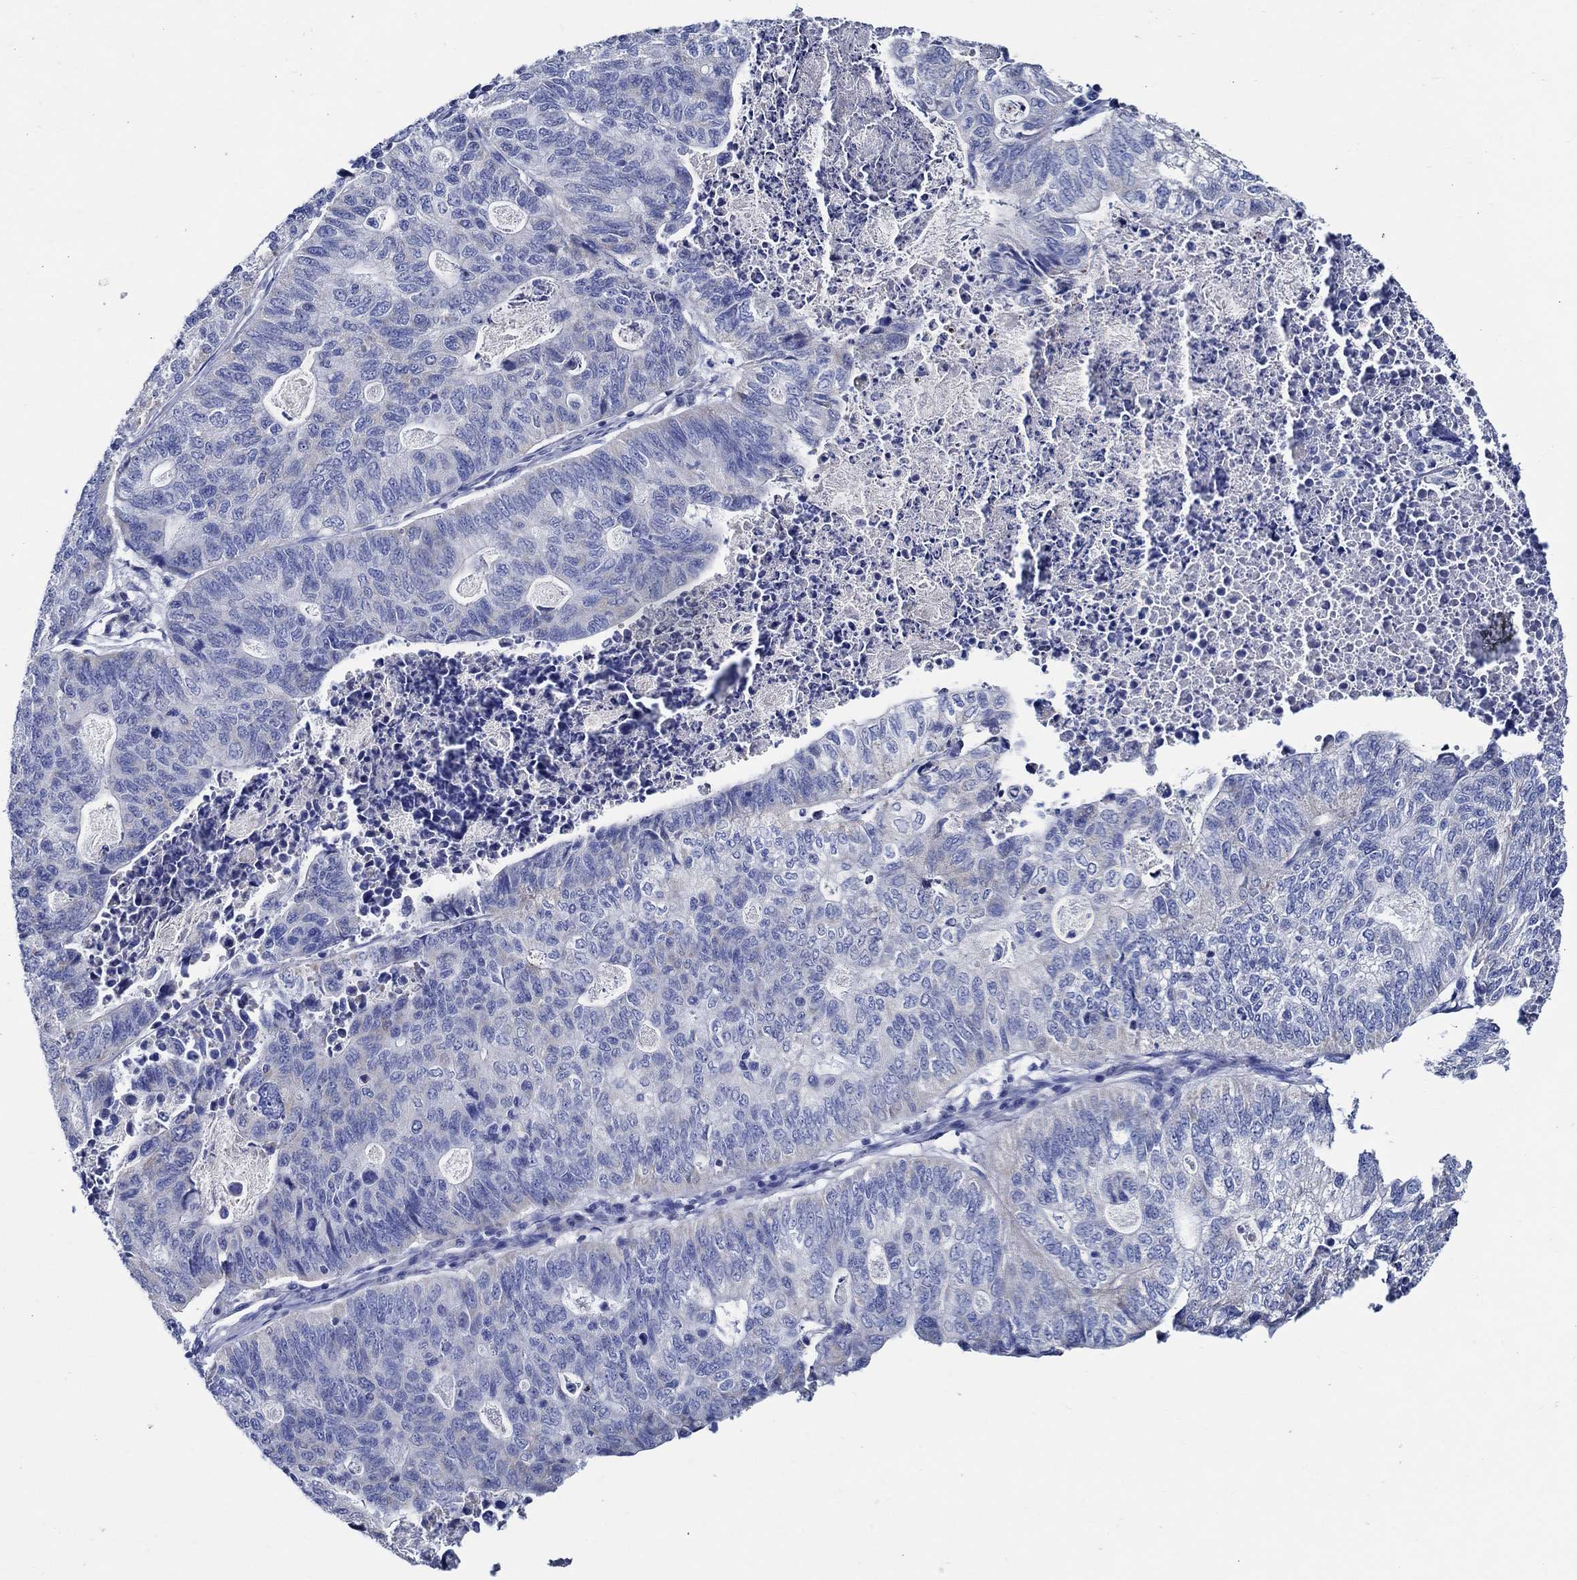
{"staining": {"intensity": "negative", "quantity": "none", "location": "none"}, "tissue": "stomach cancer", "cell_type": "Tumor cells", "image_type": "cancer", "snomed": [{"axis": "morphology", "description": "Adenocarcinoma, NOS"}, {"axis": "topography", "description": "Stomach, upper"}], "caption": "Micrograph shows no protein expression in tumor cells of stomach cancer (adenocarcinoma) tissue. (DAB (3,3'-diaminobenzidine) immunohistochemistry with hematoxylin counter stain).", "gene": "SKOR1", "patient": {"sex": "female", "age": 67}}